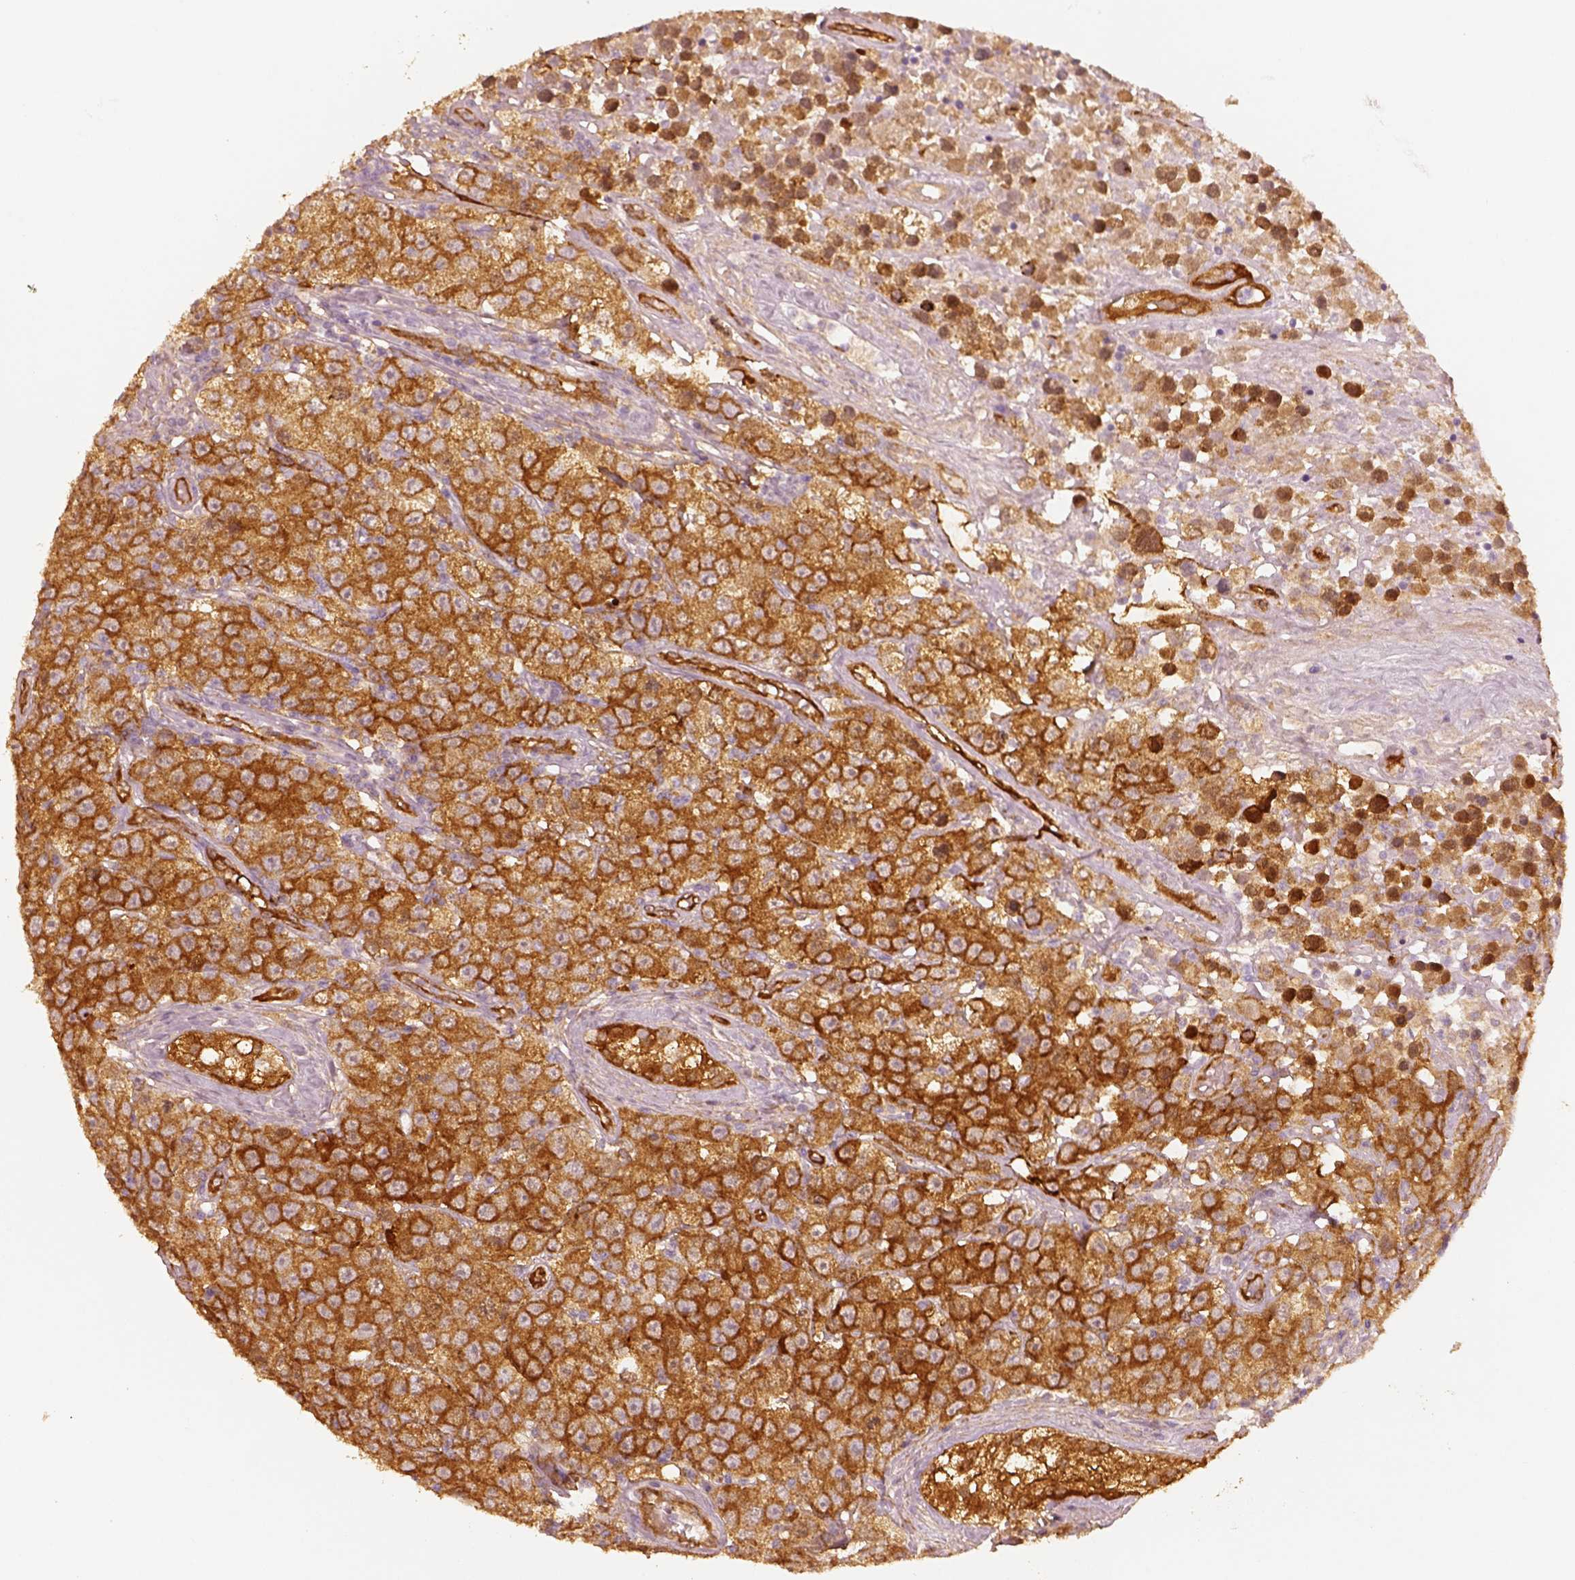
{"staining": {"intensity": "negative", "quantity": "none", "location": "none"}, "tissue": "testis cancer", "cell_type": "Tumor cells", "image_type": "cancer", "snomed": [{"axis": "morphology", "description": "Seminoma, NOS"}, {"axis": "topography", "description": "Testis"}], "caption": "This is an immunohistochemistry (IHC) micrograph of human seminoma (testis). There is no positivity in tumor cells.", "gene": "FSCN1", "patient": {"sex": "male", "age": 52}}